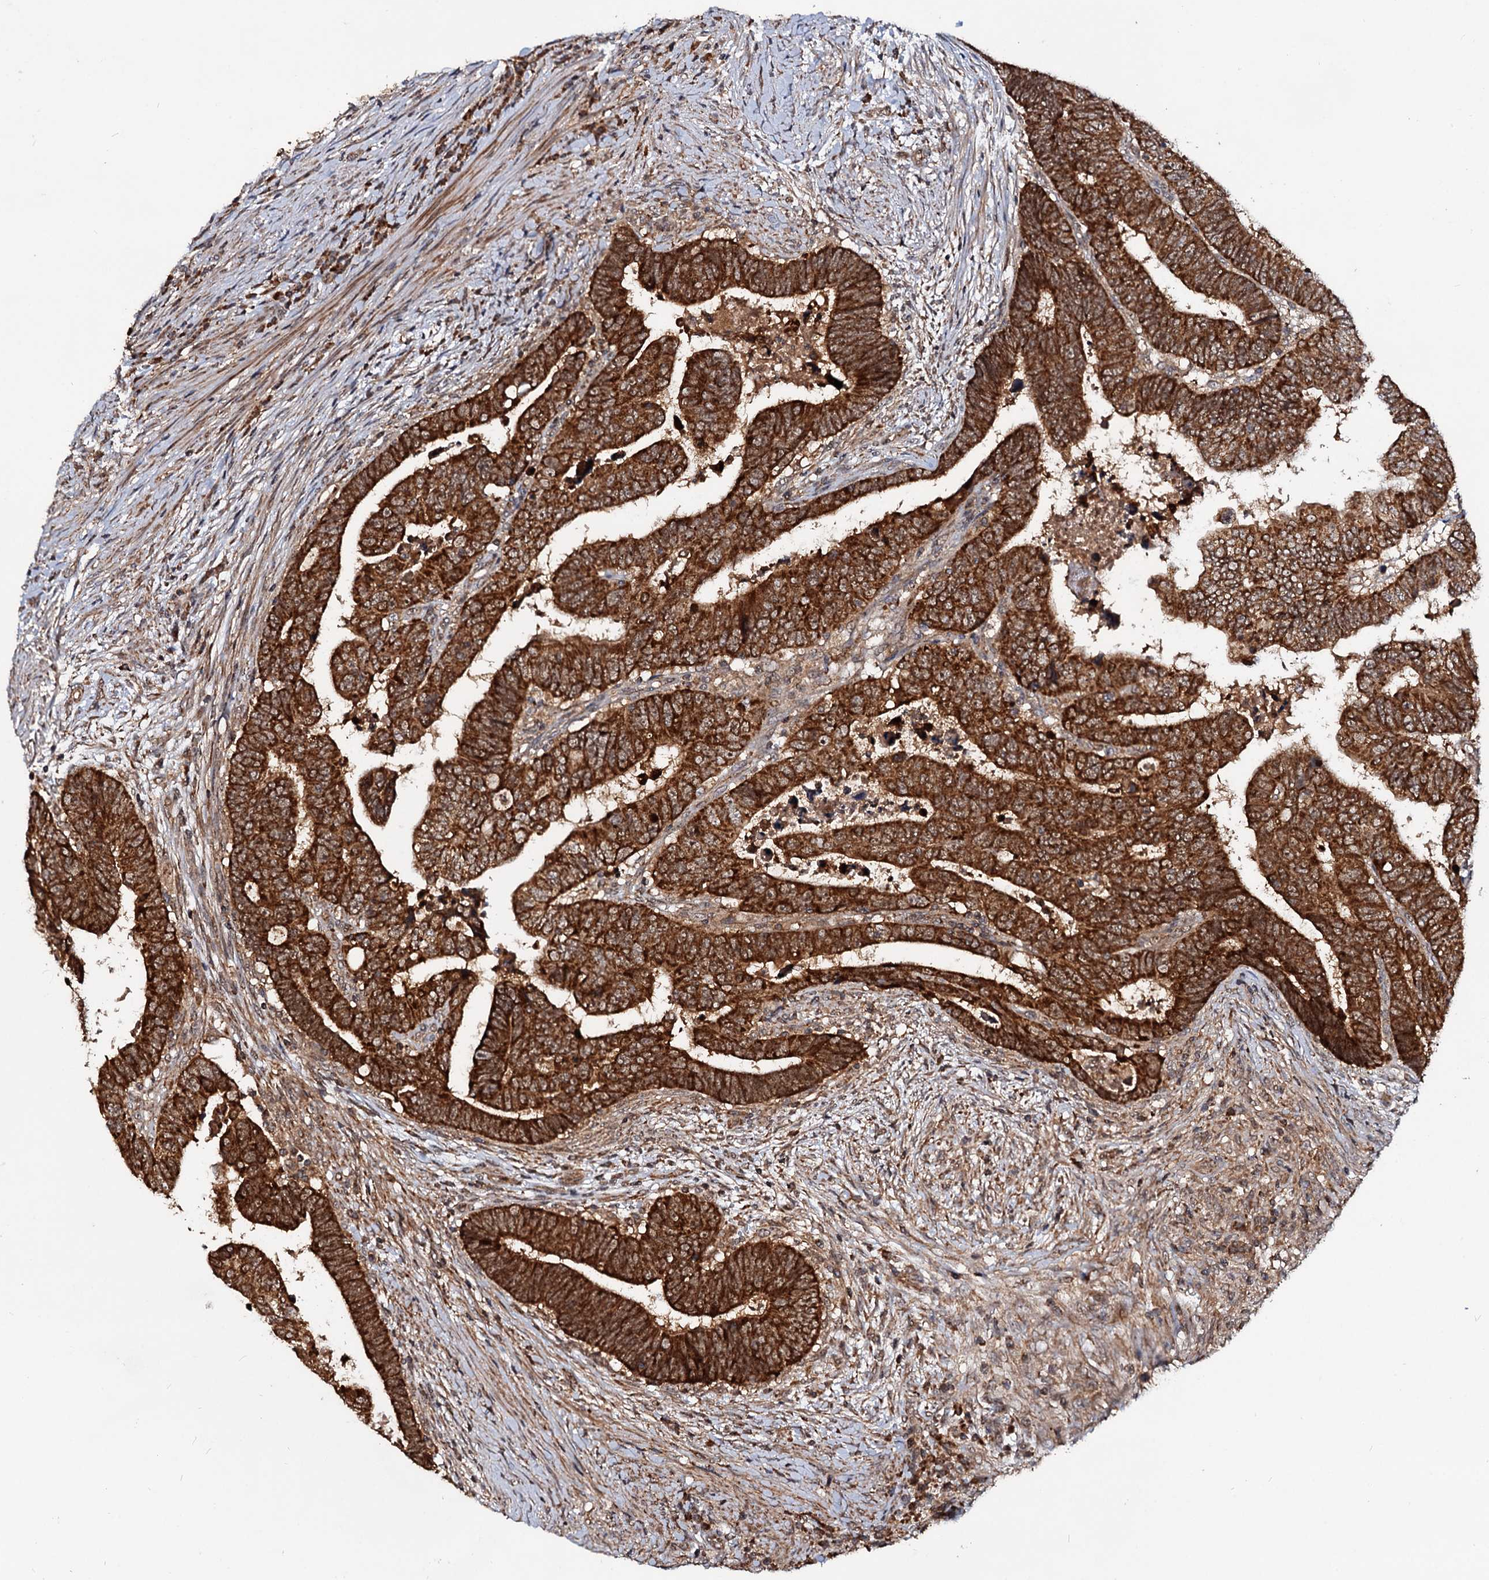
{"staining": {"intensity": "strong", "quantity": ">75%", "location": "cytoplasmic/membranous"}, "tissue": "colorectal cancer", "cell_type": "Tumor cells", "image_type": "cancer", "snomed": [{"axis": "morphology", "description": "Normal tissue, NOS"}, {"axis": "morphology", "description": "Adenocarcinoma, NOS"}, {"axis": "topography", "description": "Rectum"}], "caption": "Colorectal cancer (adenocarcinoma) stained with a brown dye exhibits strong cytoplasmic/membranous positive positivity in approximately >75% of tumor cells.", "gene": "CEP76", "patient": {"sex": "female", "age": 65}}